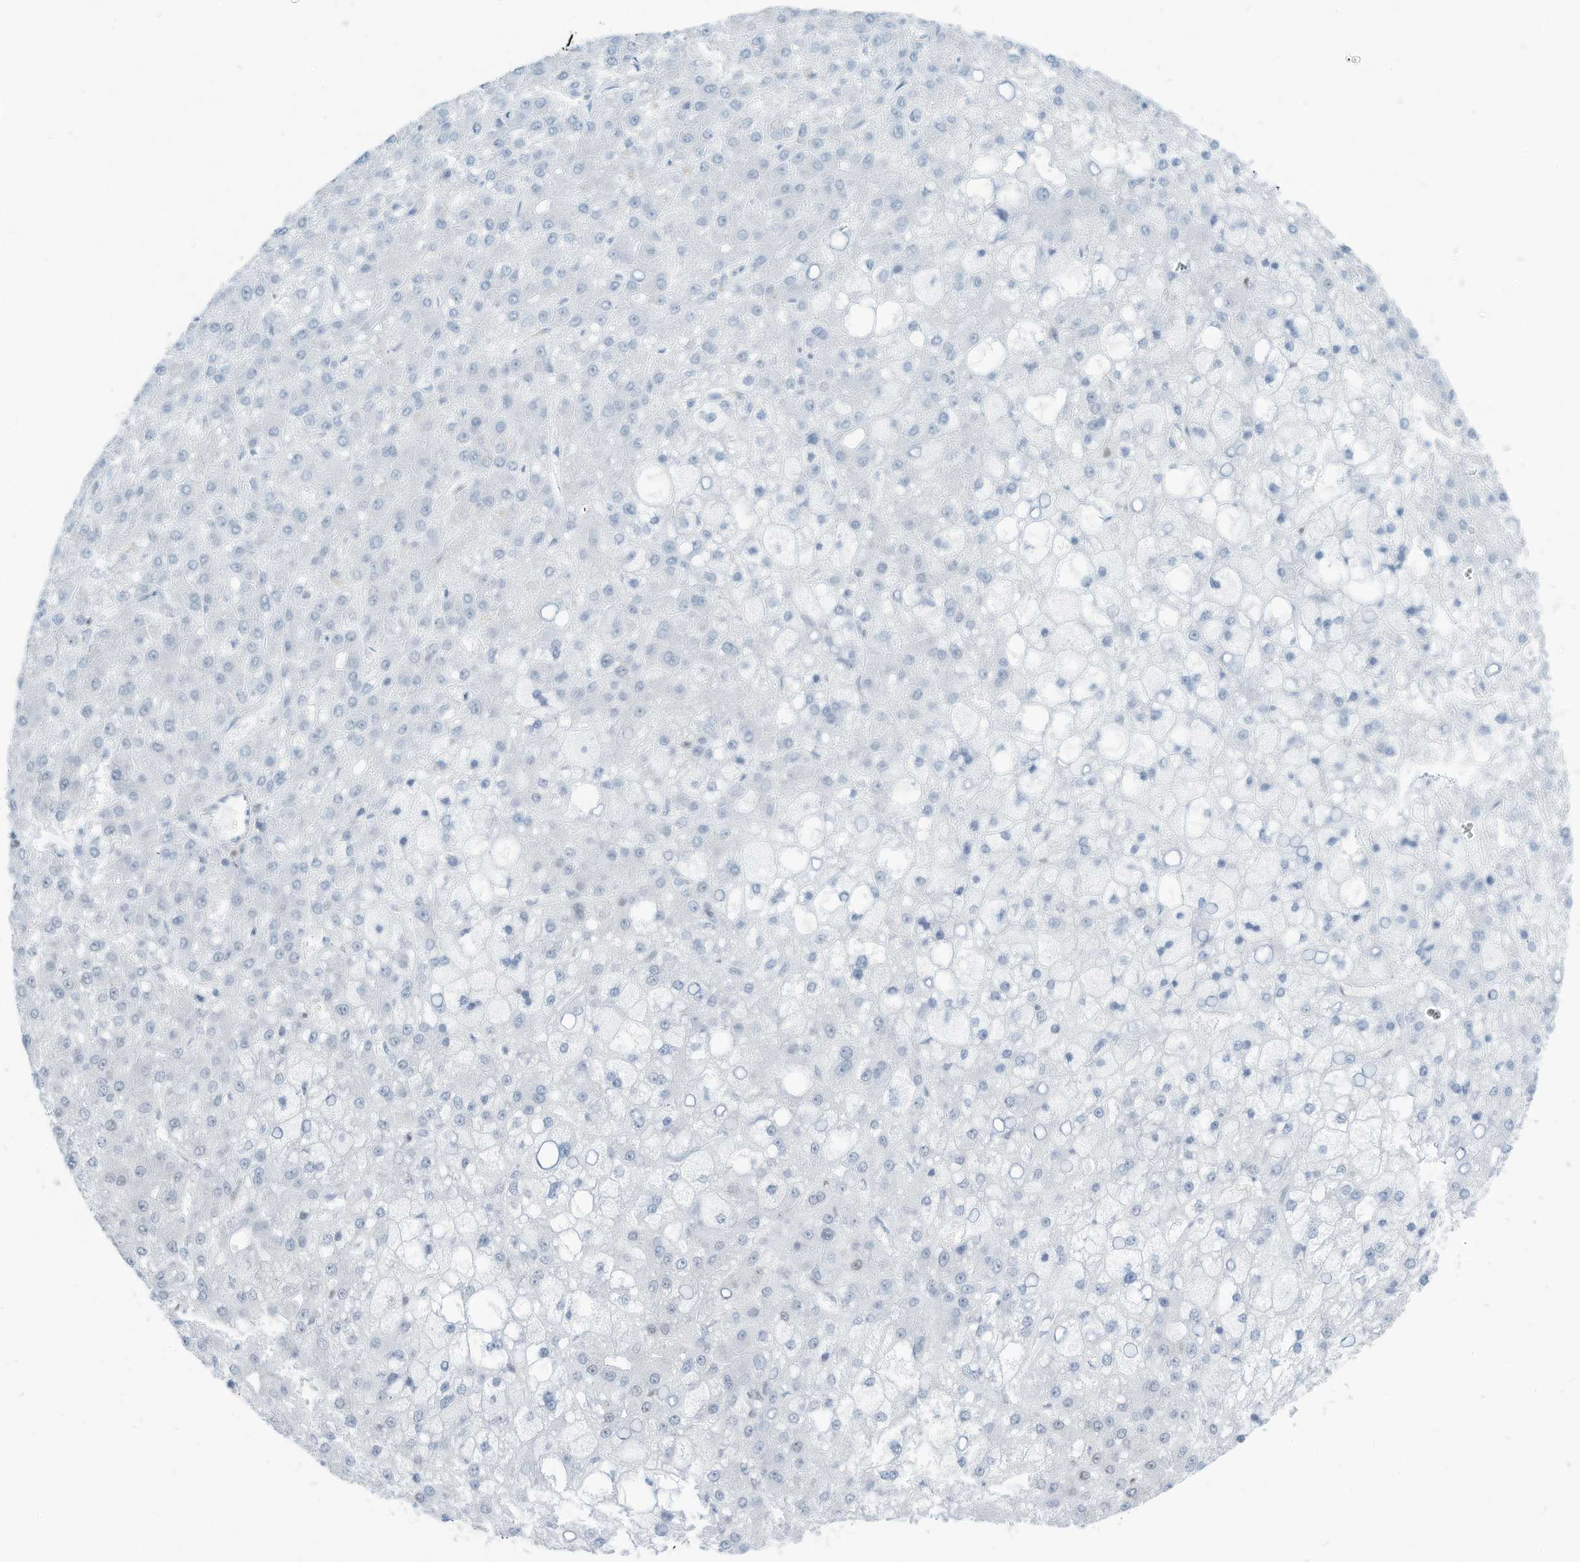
{"staining": {"intensity": "weak", "quantity": "<25%", "location": "nuclear"}, "tissue": "liver cancer", "cell_type": "Tumor cells", "image_type": "cancer", "snomed": [{"axis": "morphology", "description": "Carcinoma, Hepatocellular, NOS"}, {"axis": "topography", "description": "Liver"}], "caption": "A micrograph of human liver hepatocellular carcinoma is negative for staining in tumor cells. (DAB (3,3'-diaminobenzidine) immunohistochemistry visualized using brightfield microscopy, high magnification).", "gene": "SARNP", "patient": {"sex": "male", "age": 67}}